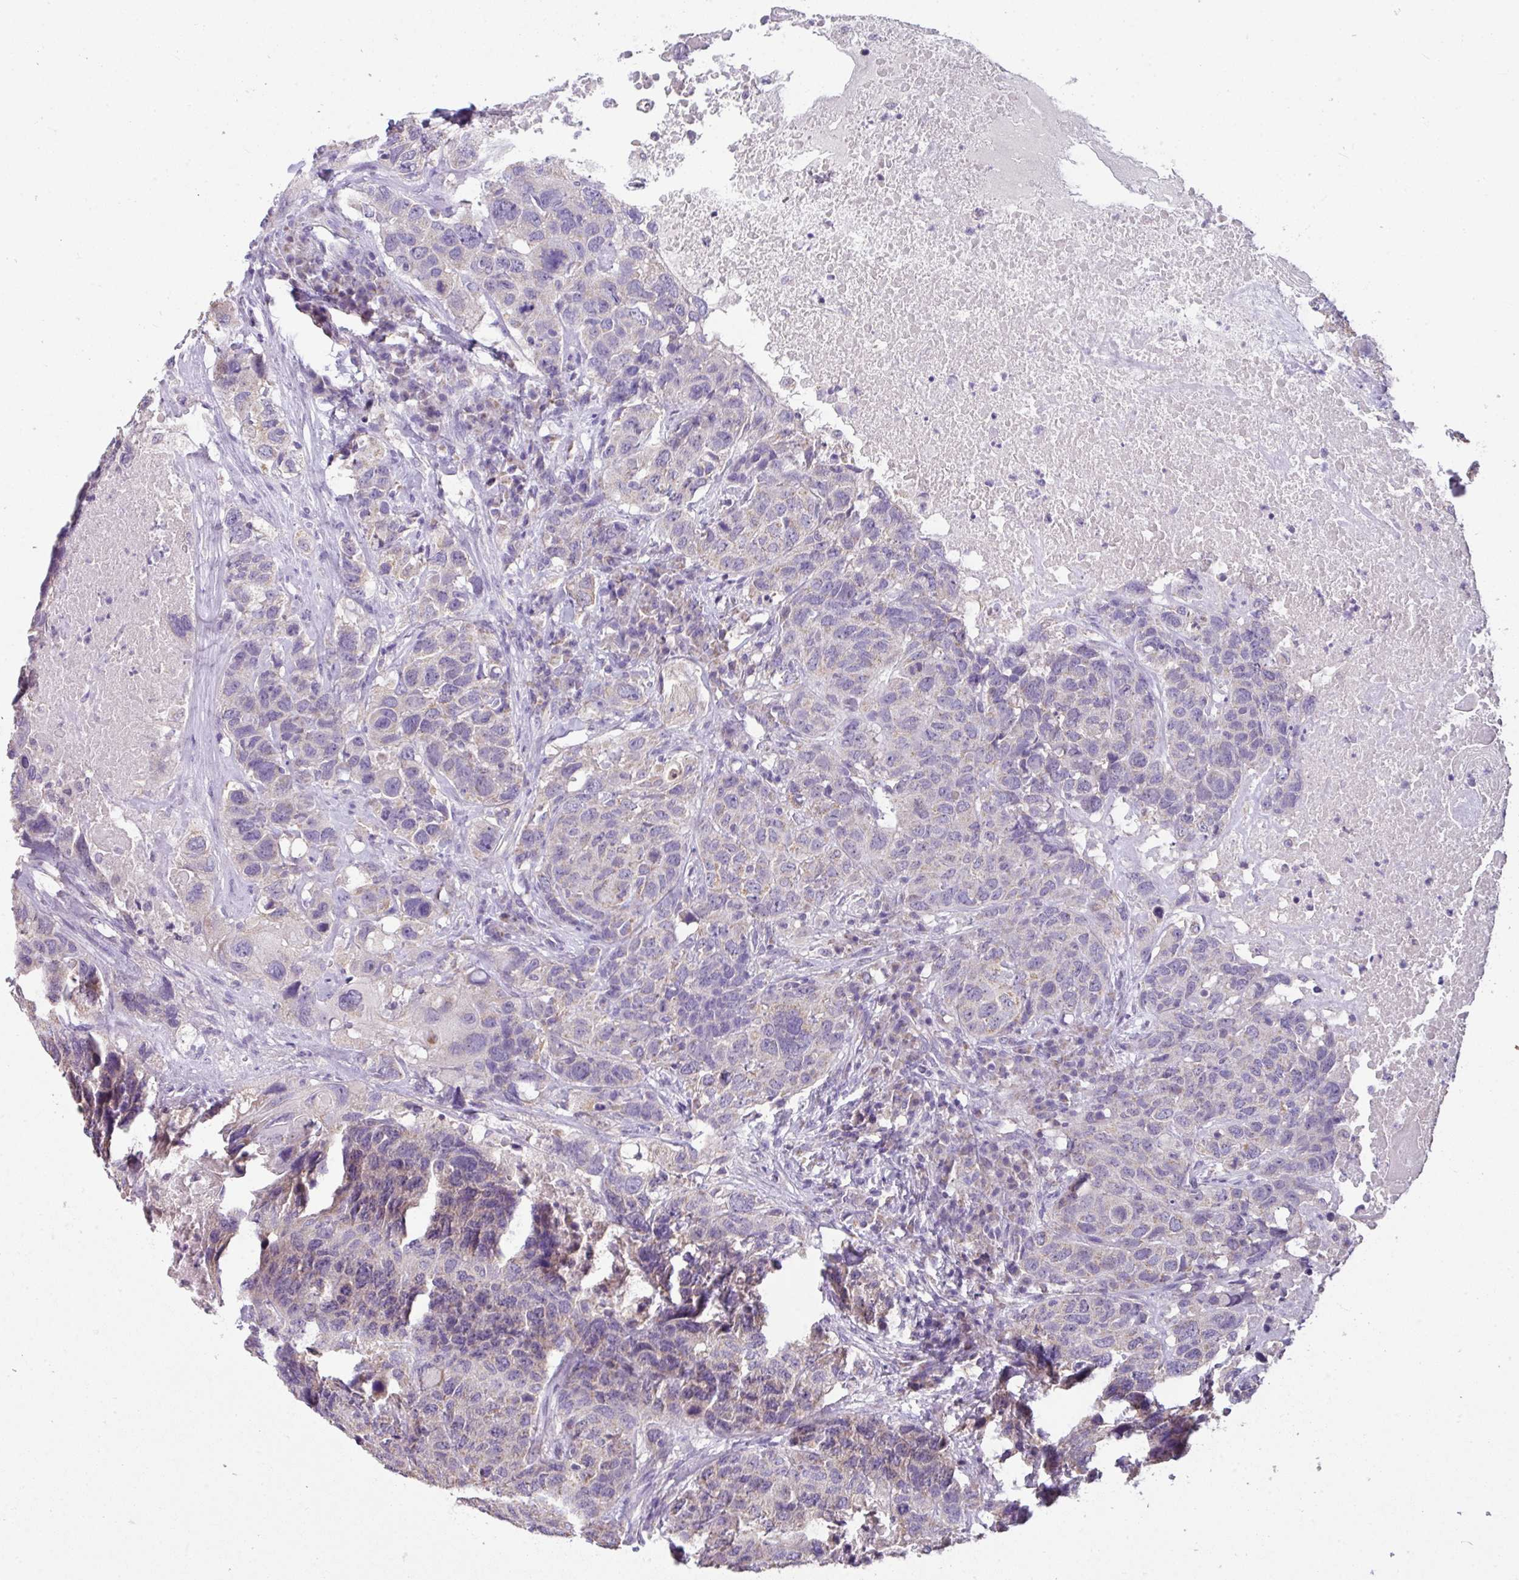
{"staining": {"intensity": "negative", "quantity": "none", "location": "none"}, "tissue": "head and neck cancer", "cell_type": "Tumor cells", "image_type": "cancer", "snomed": [{"axis": "morphology", "description": "Squamous cell carcinoma, NOS"}, {"axis": "topography", "description": "Head-Neck"}], "caption": "Protein analysis of squamous cell carcinoma (head and neck) reveals no significant staining in tumor cells. (Brightfield microscopy of DAB (3,3'-diaminobenzidine) immunohistochemistry (IHC) at high magnification).", "gene": "PALS2", "patient": {"sex": "male", "age": 66}}